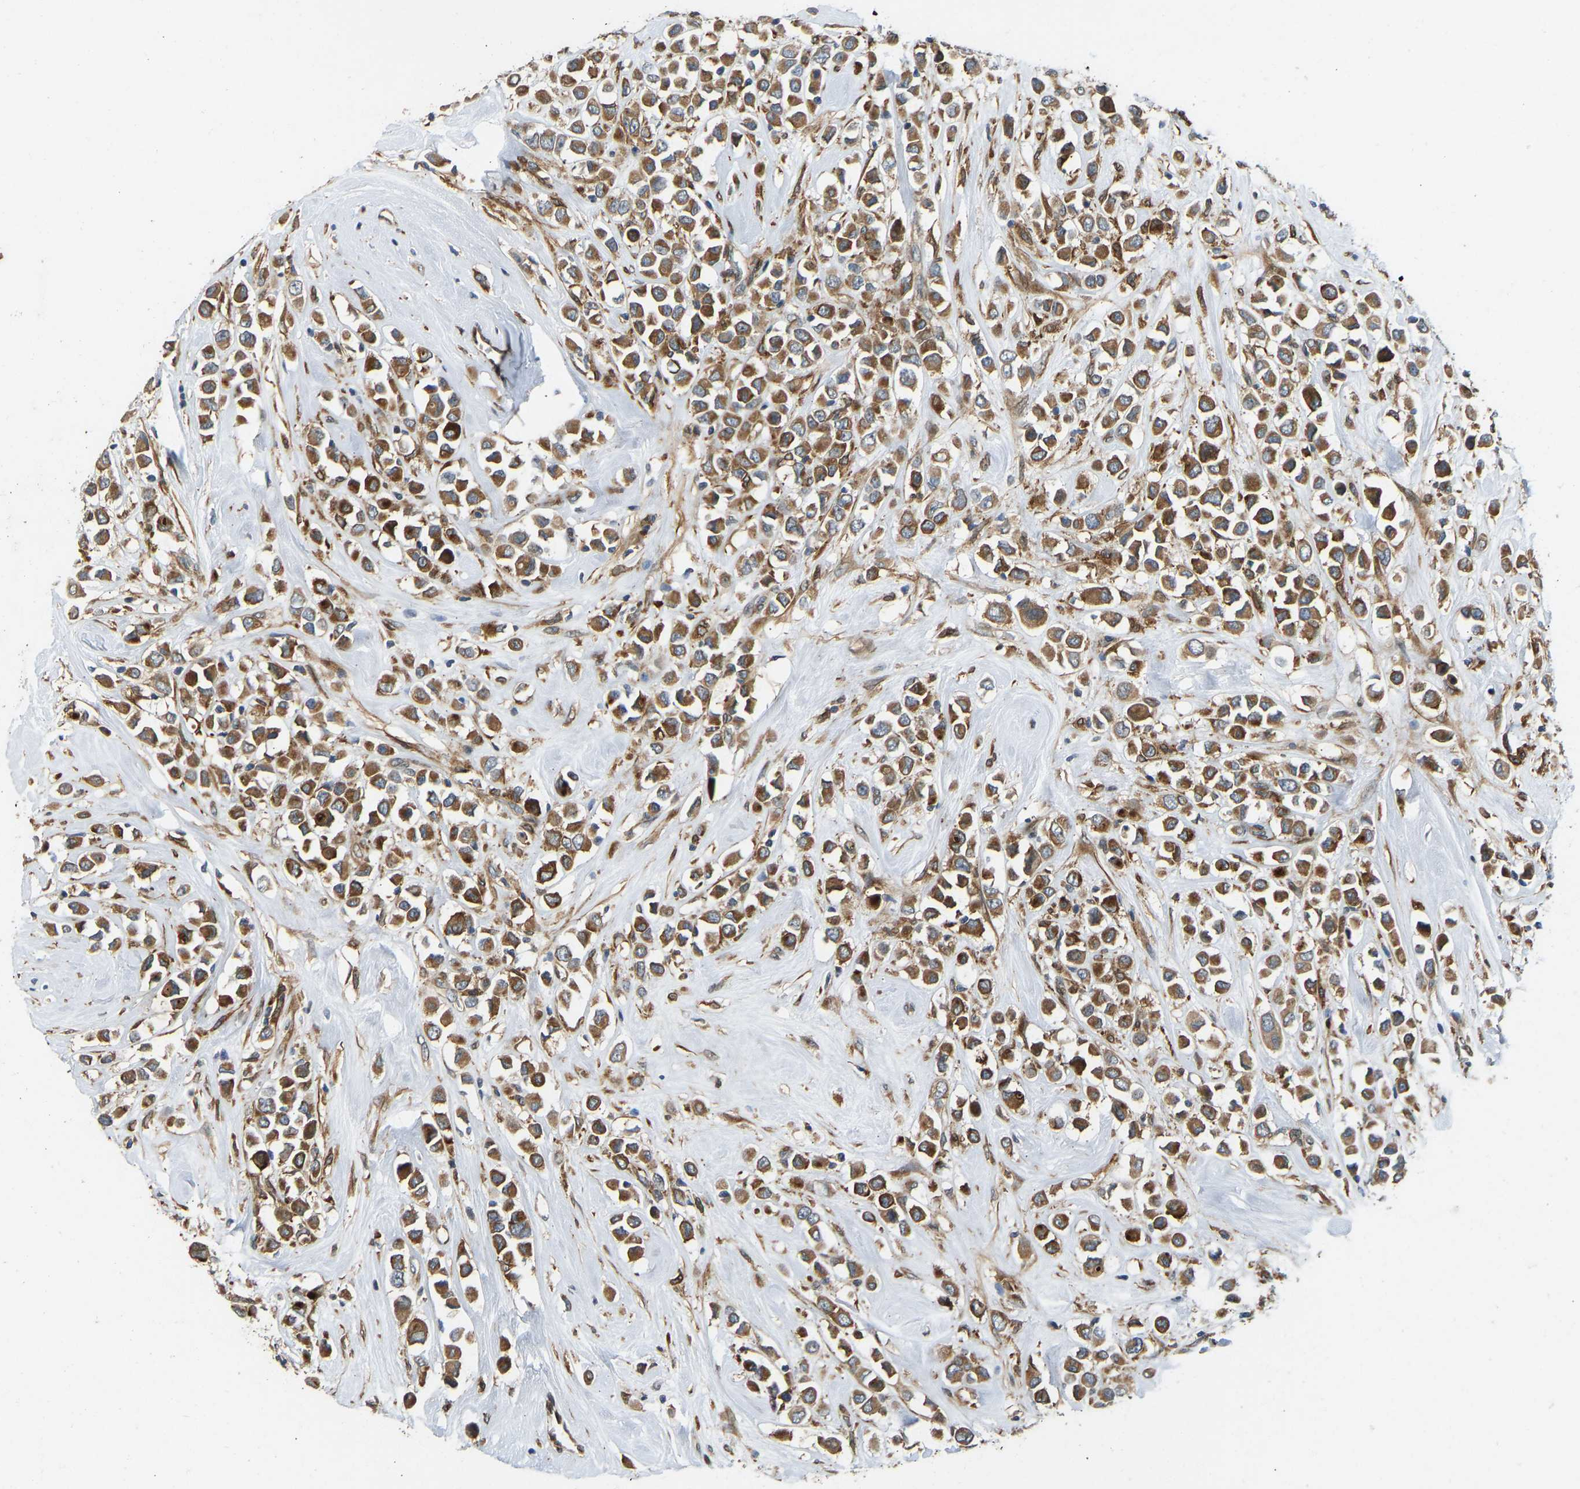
{"staining": {"intensity": "moderate", "quantity": ">75%", "location": "cytoplasmic/membranous"}, "tissue": "breast cancer", "cell_type": "Tumor cells", "image_type": "cancer", "snomed": [{"axis": "morphology", "description": "Duct carcinoma"}, {"axis": "topography", "description": "Breast"}], "caption": "This histopathology image reveals immunohistochemistry staining of intraductal carcinoma (breast), with medium moderate cytoplasmic/membranous positivity in approximately >75% of tumor cells.", "gene": "OS9", "patient": {"sex": "female", "age": 61}}